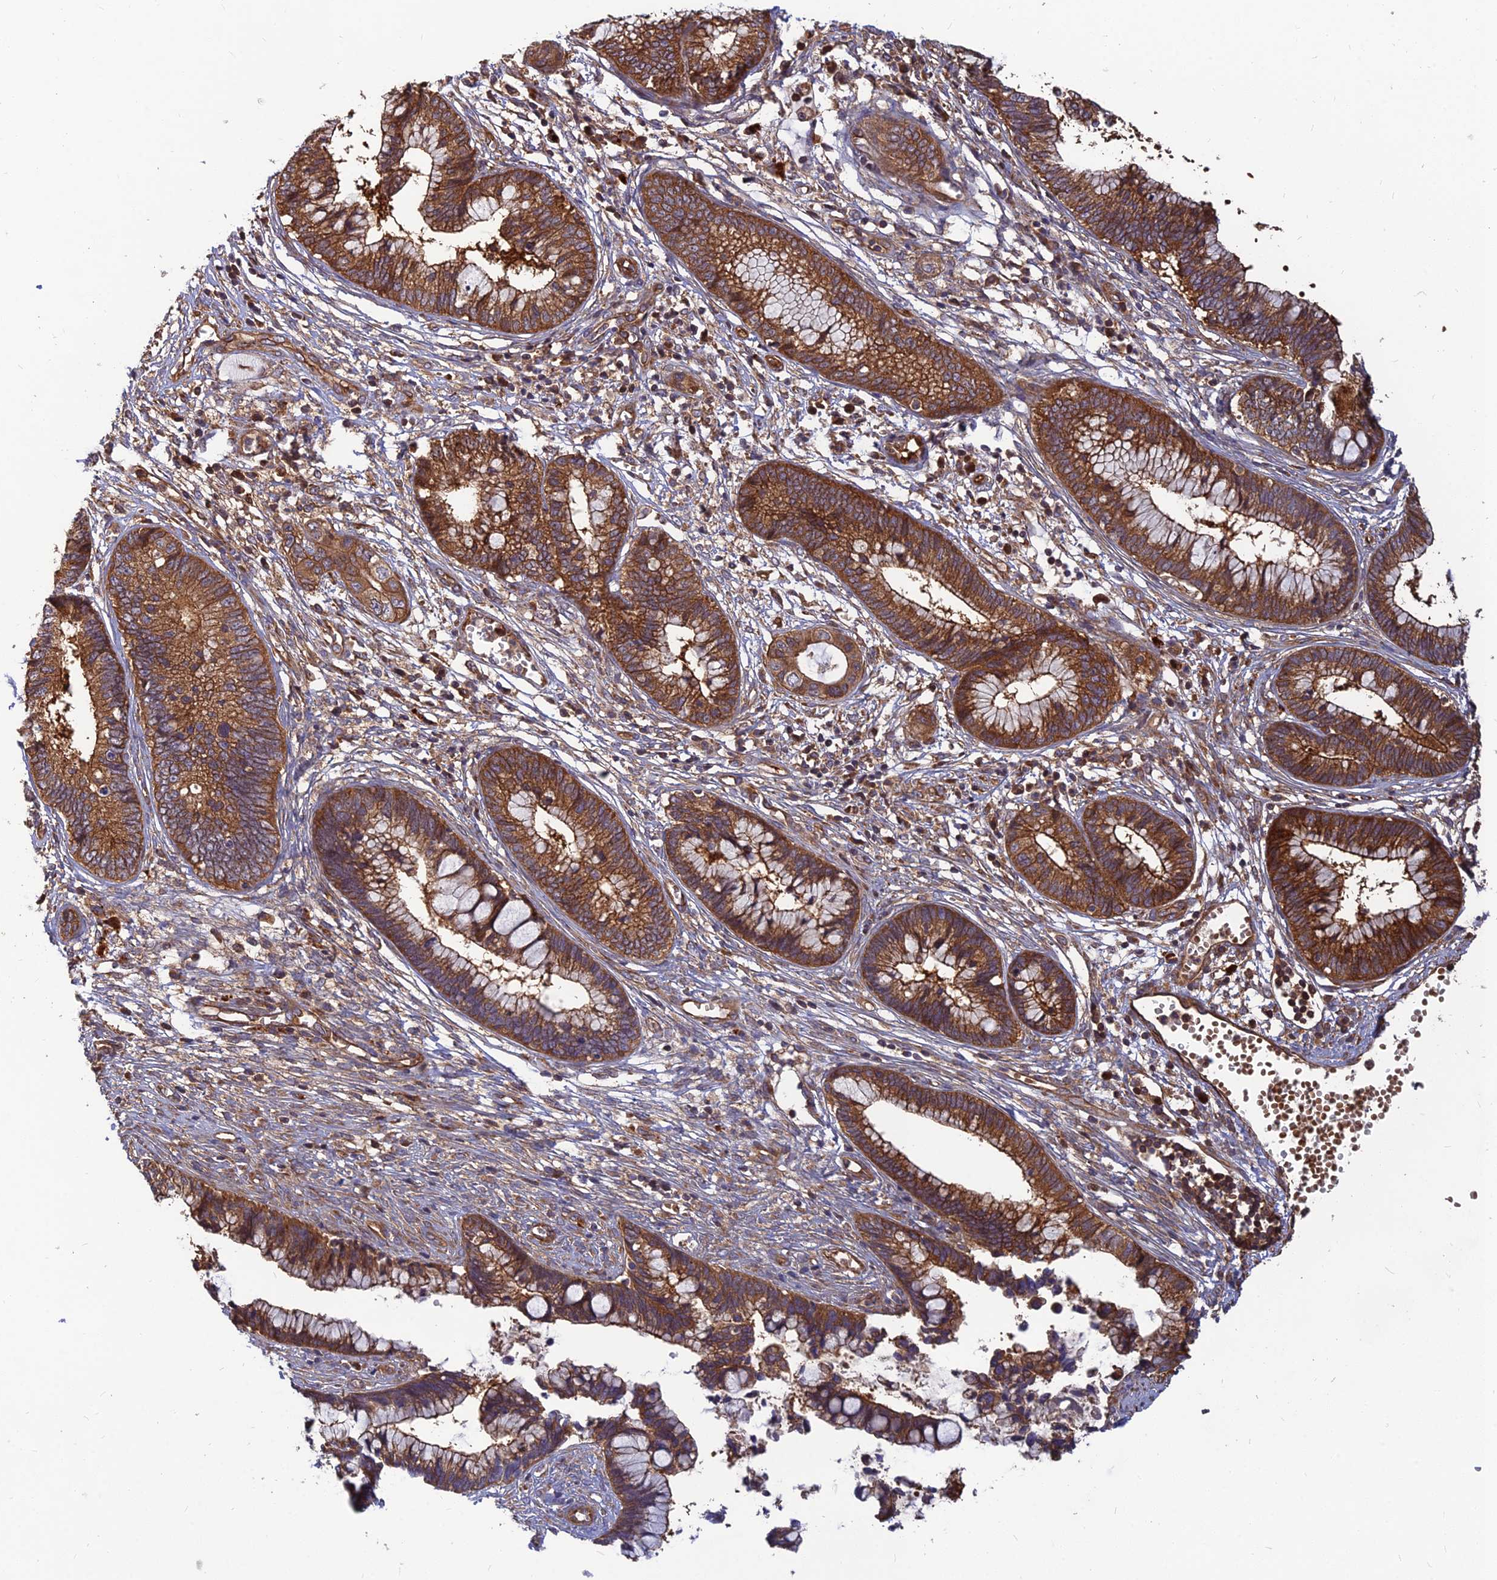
{"staining": {"intensity": "strong", "quantity": ">75%", "location": "cytoplasmic/membranous"}, "tissue": "cervical cancer", "cell_type": "Tumor cells", "image_type": "cancer", "snomed": [{"axis": "morphology", "description": "Adenocarcinoma, NOS"}, {"axis": "topography", "description": "Cervix"}], "caption": "An image showing strong cytoplasmic/membranous expression in approximately >75% of tumor cells in cervical adenocarcinoma, as visualized by brown immunohistochemical staining.", "gene": "RELCH", "patient": {"sex": "female", "age": 44}}